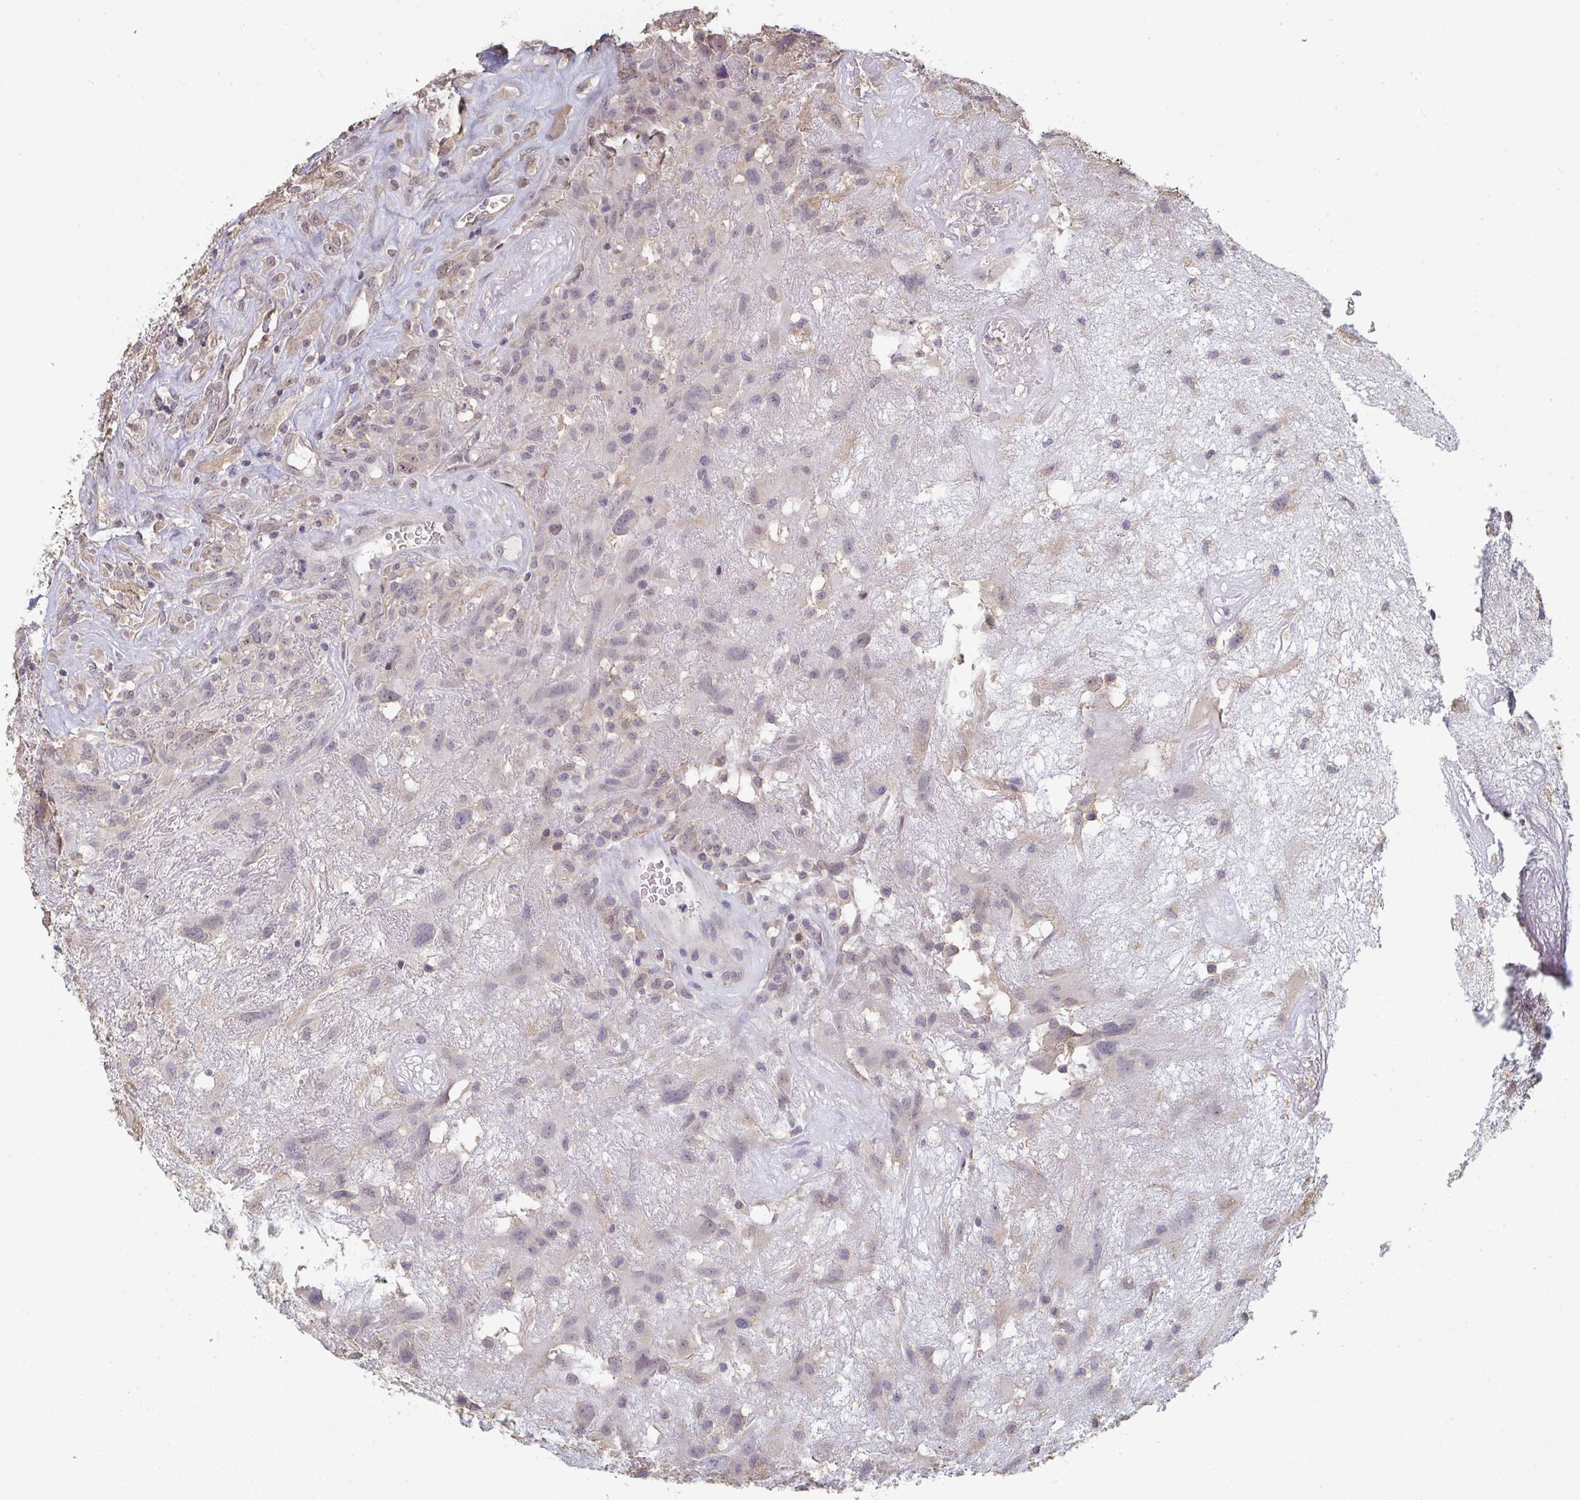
{"staining": {"intensity": "negative", "quantity": "none", "location": "none"}, "tissue": "glioma", "cell_type": "Tumor cells", "image_type": "cancer", "snomed": [{"axis": "morphology", "description": "Glioma, malignant, High grade"}, {"axis": "topography", "description": "Brain"}], "caption": "Glioma was stained to show a protein in brown. There is no significant staining in tumor cells. (DAB immunohistochemistry with hematoxylin counter stain).", "gene": "LIX1", "patient": {"sex": "male", "age": 46}}